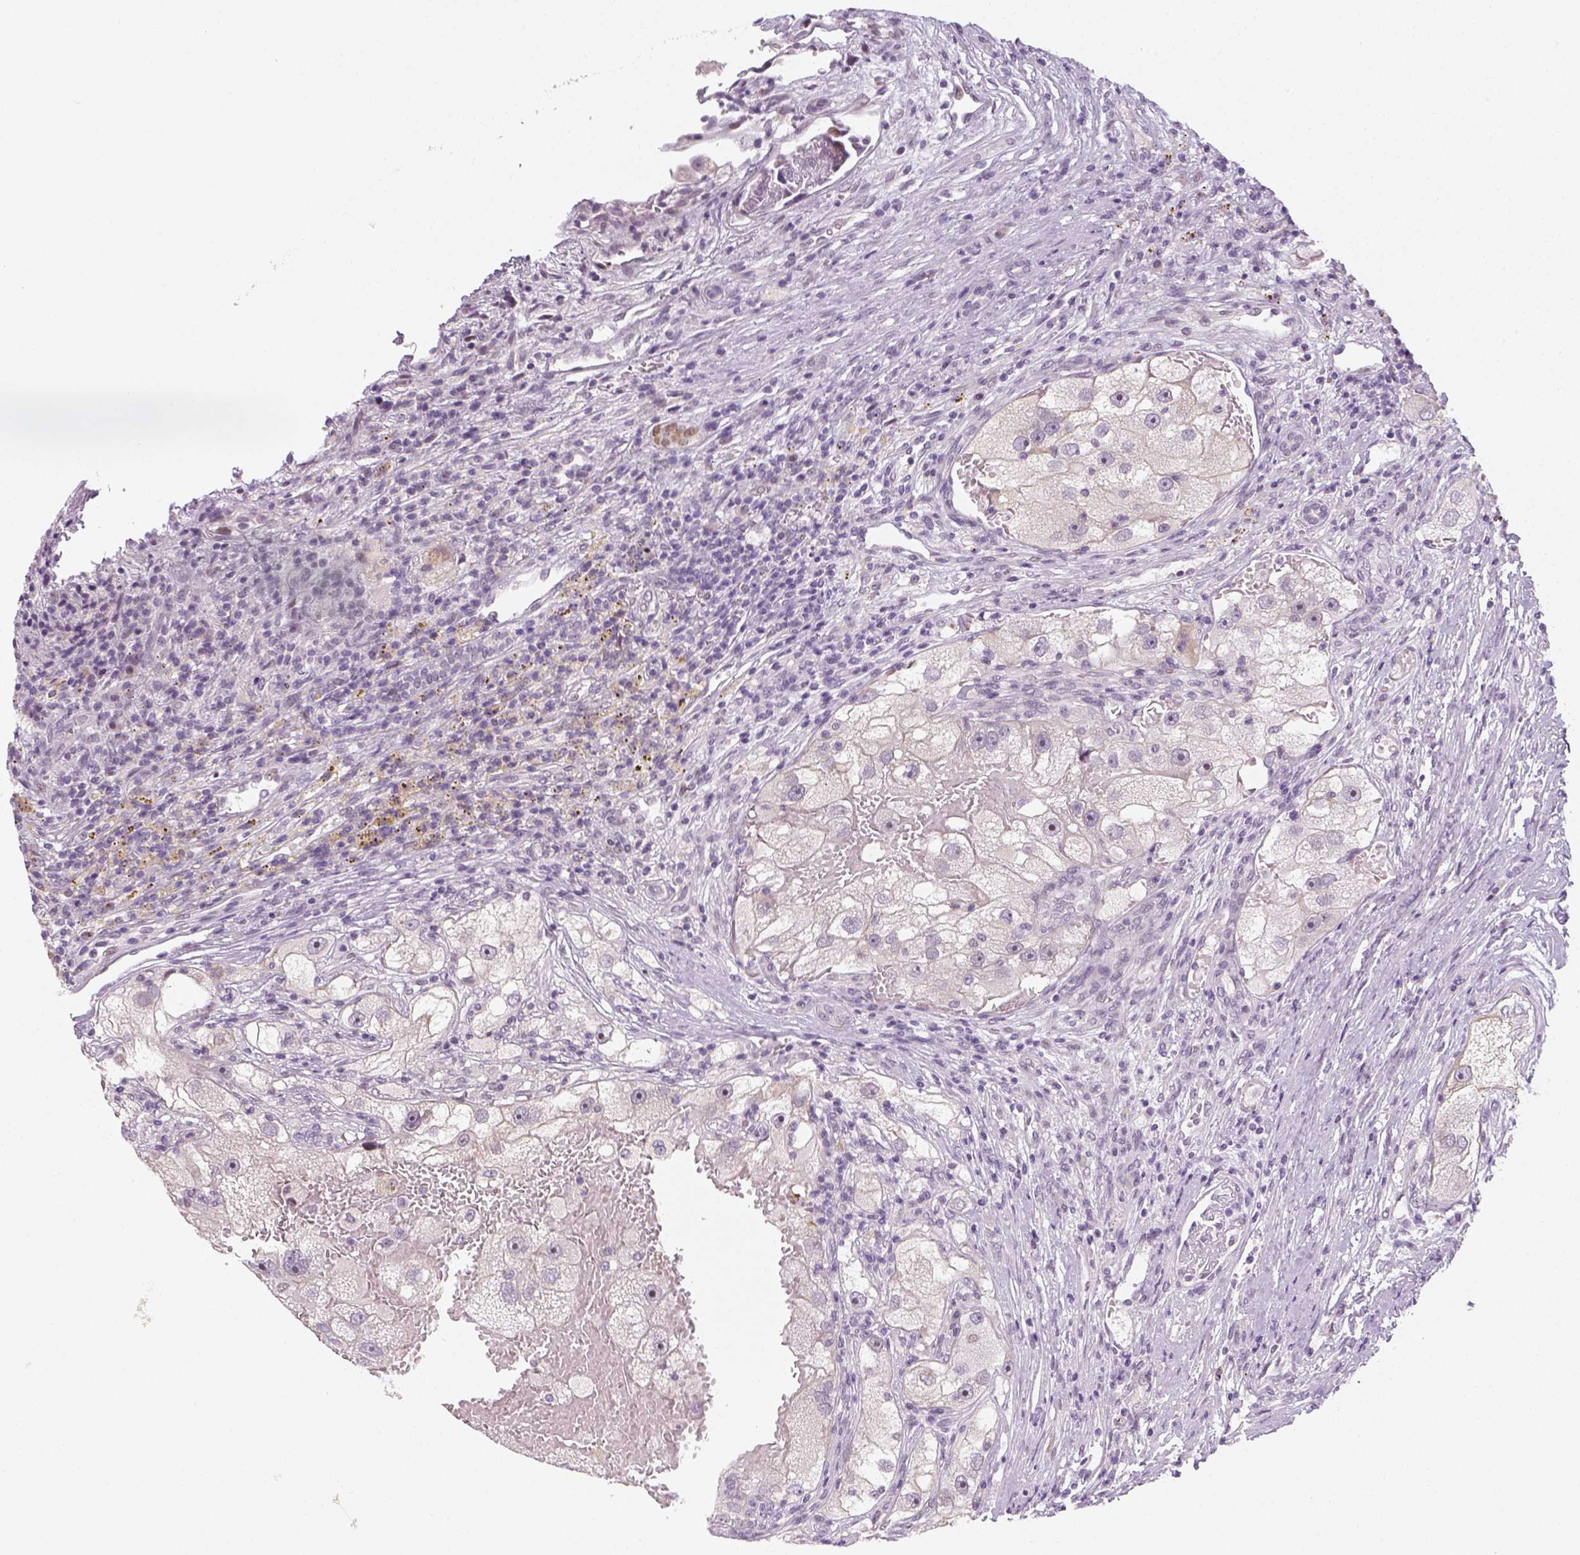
{"staining": {"intensity": "negative", "quantity": "none", "location": "none"}, "tissue": "renal cancer", "cell_type": "Tumor cells", "image_type": "cancer", "snomed": [{"axis": "morphology", "description": "Adenocarcinoma, NOS"}, {"axis": "topography", "description": "Kidney"}], "caption": "Immunohistochemistry (IHC) photomicrograph of renal cancer stained for a protein (brown), which exhibits no expression in tumor cells. The staining was performed using DAB to visualize the protein expression in brown, while the nuclei were stained in blue with hematoxylin (Magnification: 20x).", "gene": "MAGEB3", "patient": {"sex": "male", "age": 63}}